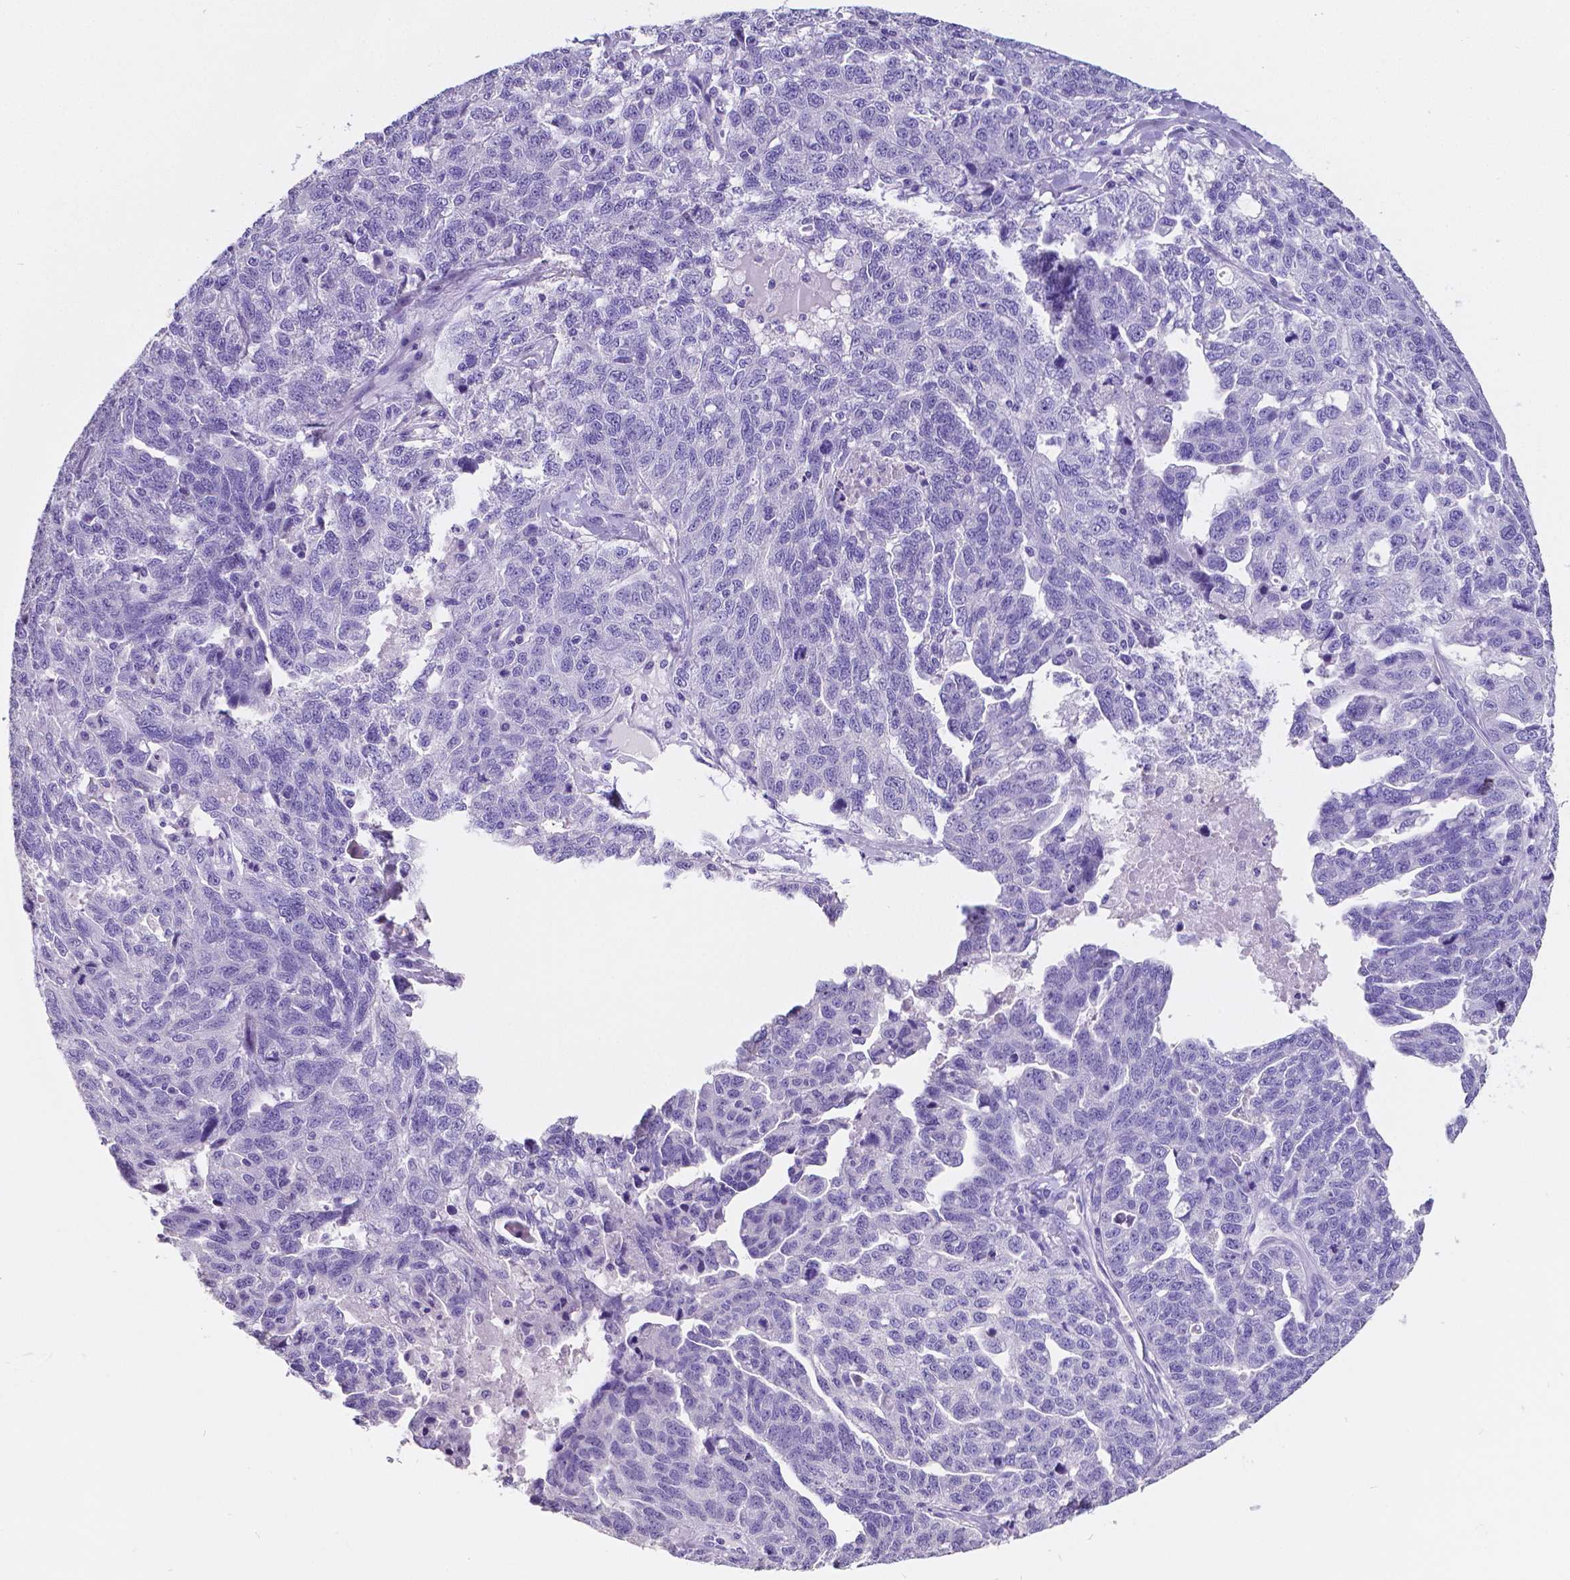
{"staining": {"intensity": "negative", "quantity": "none", "location": "none"}, "tissue": "ovarian cancer", "cell_type": "Tumor cells", "image_type": "cancer", "snomed": [{"axis": "morphology", "description": "Cystadenocarcinoma, serous, NOS"}, {"axis": "topography", "description": "Ovary"}], "caption": "This is an immunohistochemistry histopathology image of ovarian cancer. There is no positivity in tumor cells.", "gene": "SATB2", "patient": {"sex": "female", "age": 71}}